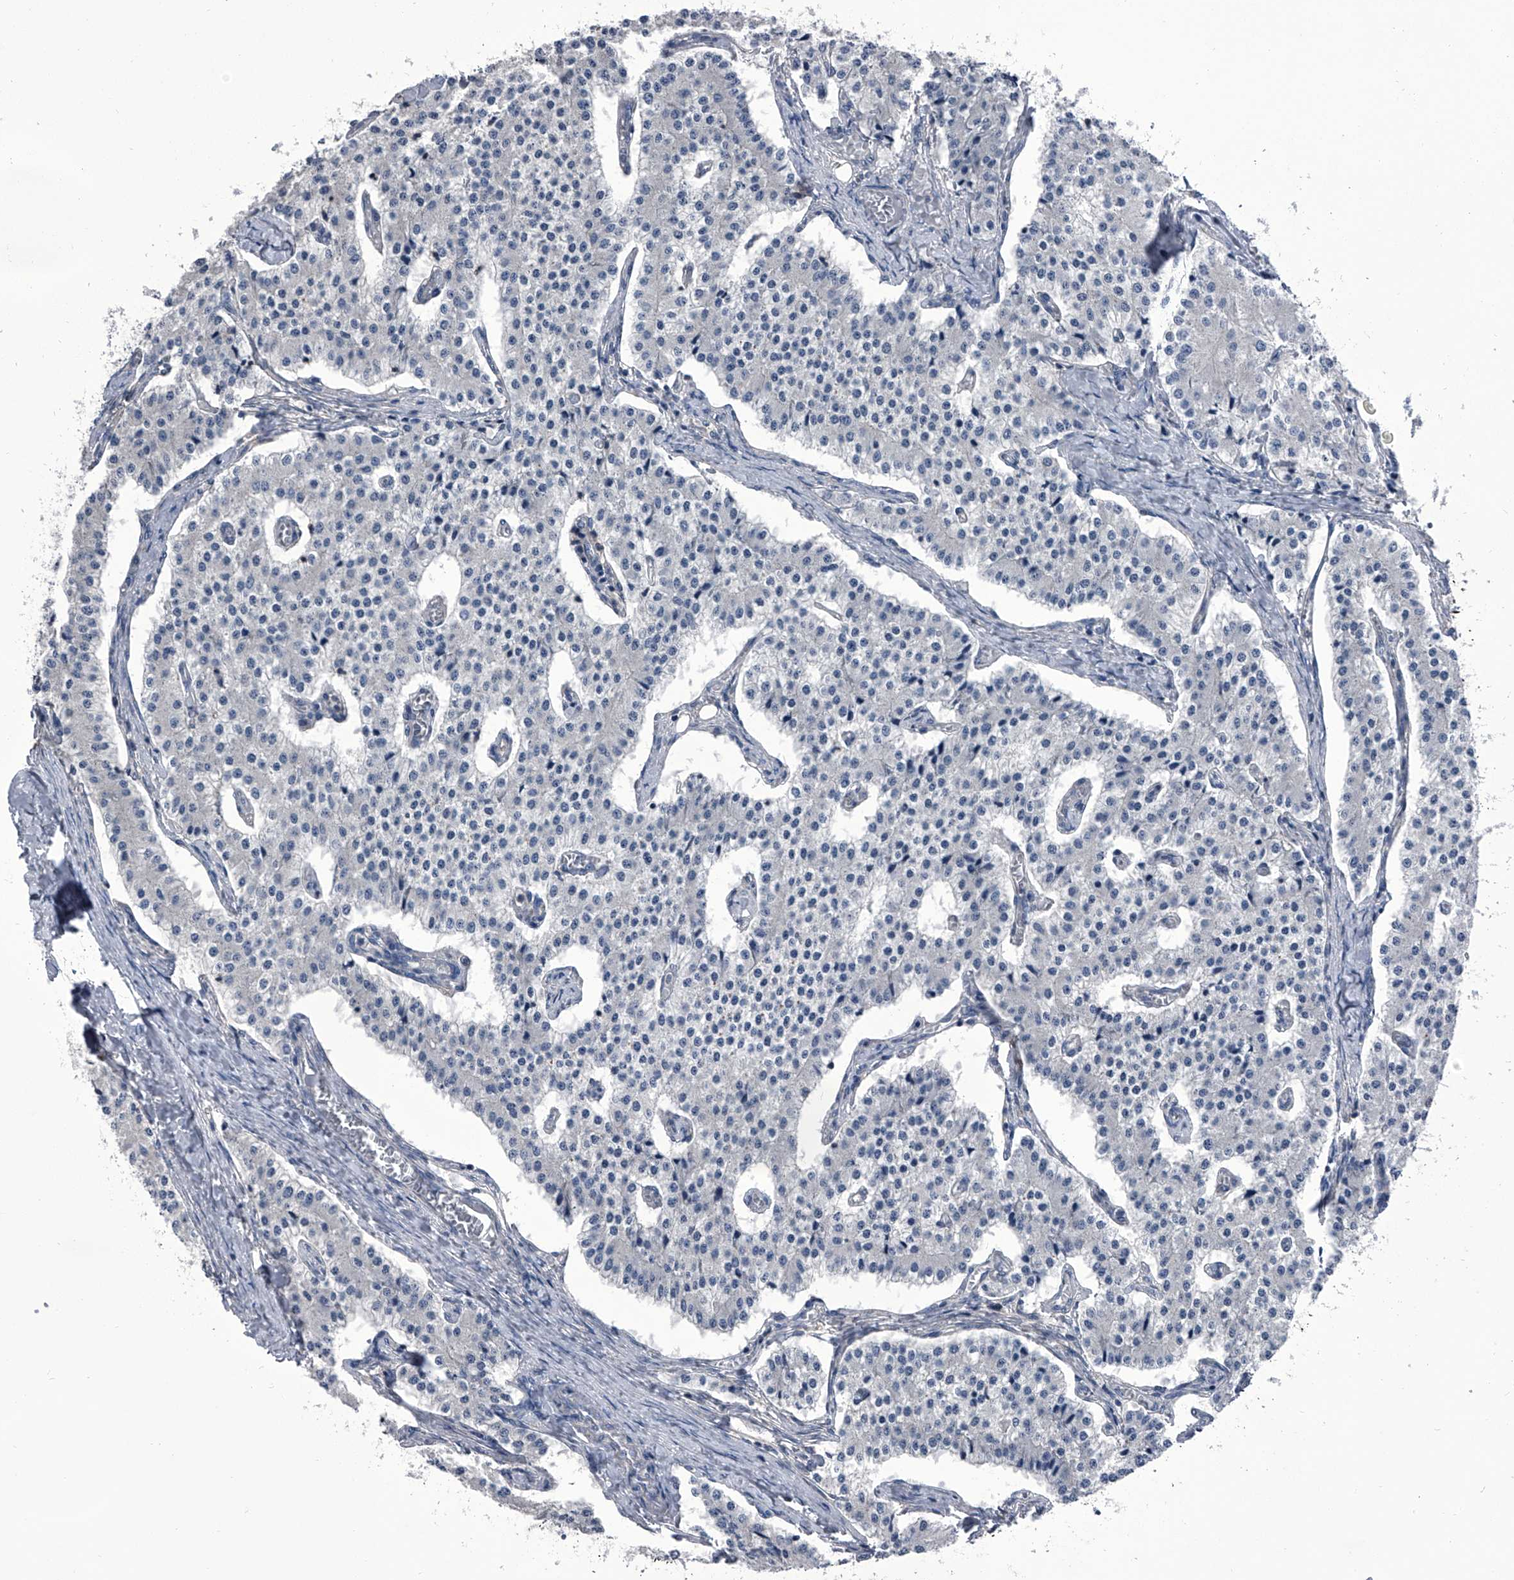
{"staining": {"intensity": "negative", "quantity": "none", "location": "none"}, "tissue": "carcinoid", "cell_type": "Tumor cells", "image_type": "cancer", "snomed": [{"axis": "morphology", "description": "Carcinoid, malignant, NOS"}, {"axis": "topography", "description": "Colon"}], "caption": "The IHC photomicrograph has no significant positivity in tumor cells of carcinoid tissue.", "gene": "PIP5K1A", "patient": {"sex": "female", "age": 52}}